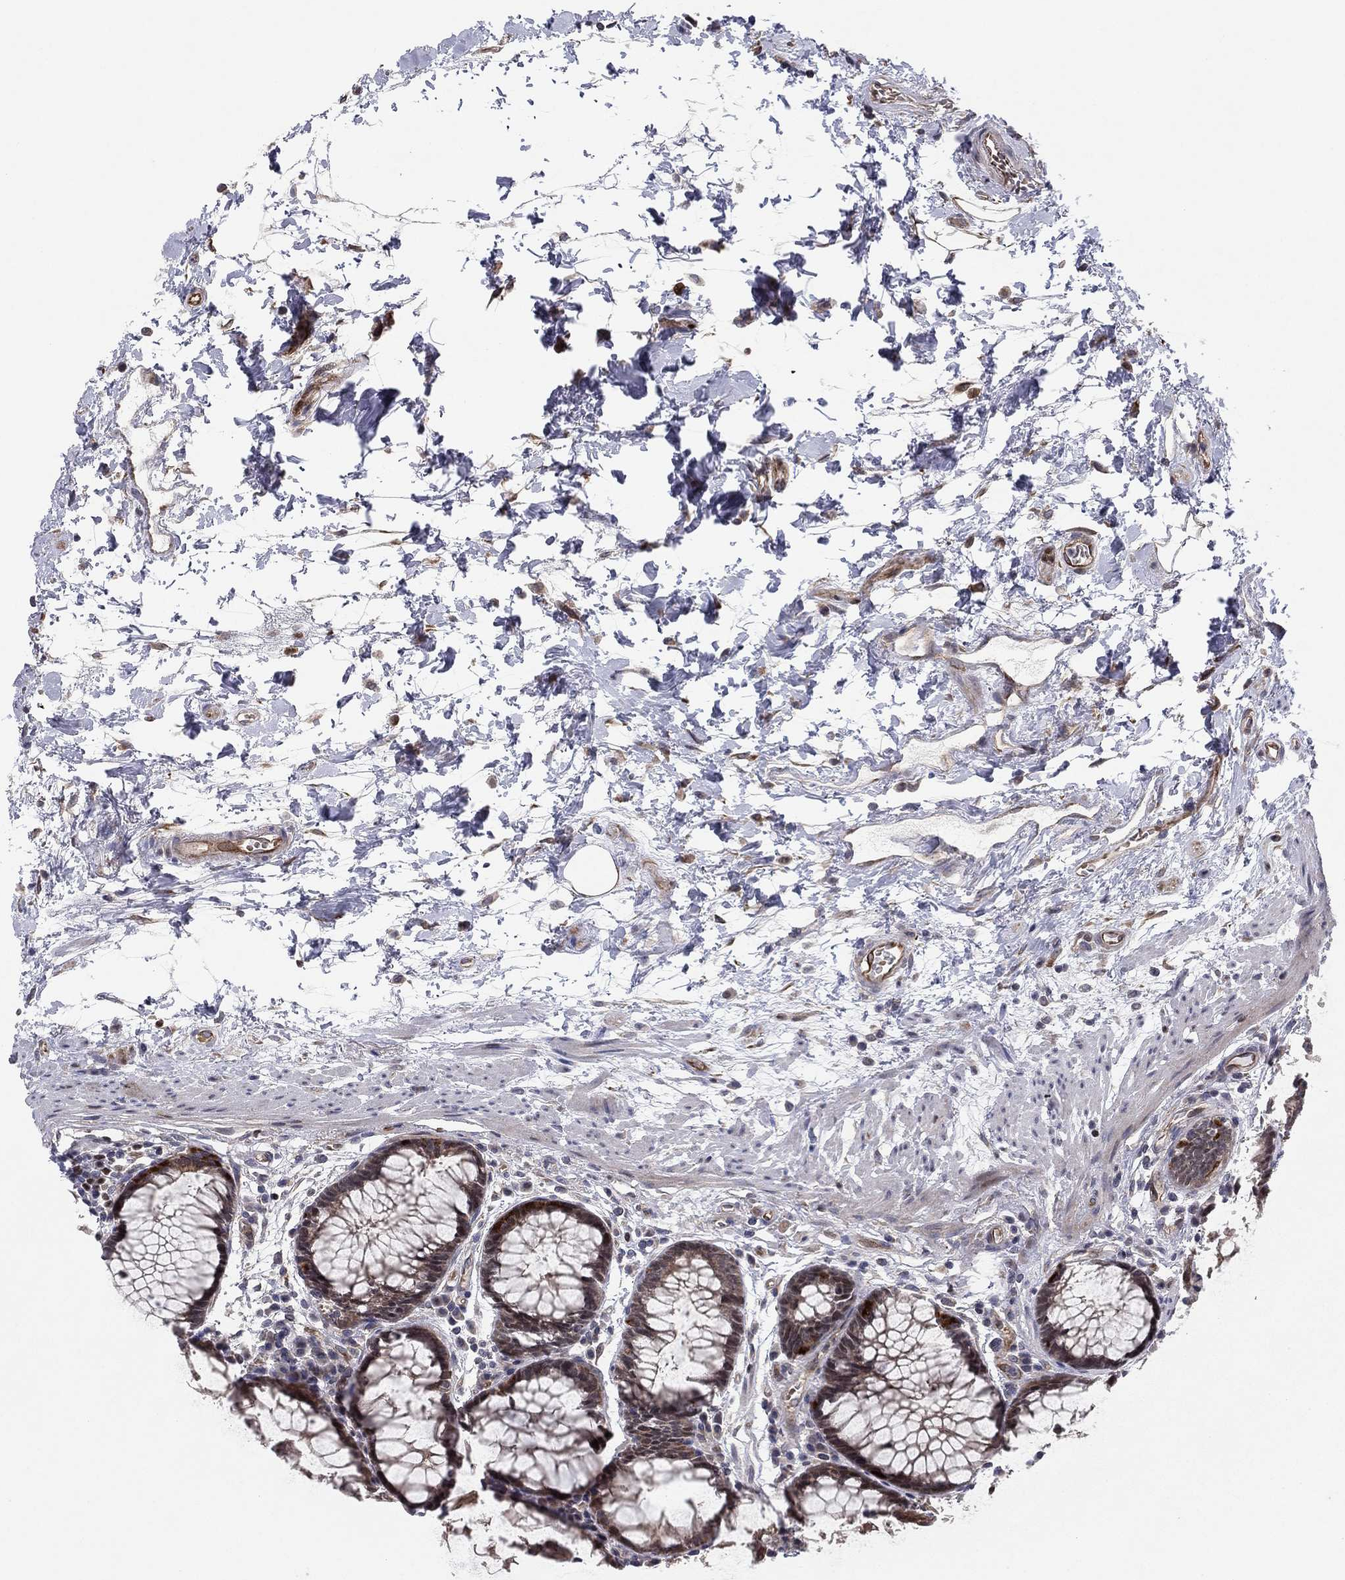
{"staining": {"intensity": "moderate", "quantity": "25%-75%", "location": "cytoplasmic/membranous"}, "tissue": "rectum", "cell_type": "Glandular cells", "image_type": "normal", "snomed": [{"axis": "morphology", "description": "Normal tissue, NOS"}, {"axis": "topography", "description": "Rectum"}], "caption": "Normal rectum demonstrates moderate cytoplasmic/membranous positivity in approximately 25%-75% of glandular cells, visualized by immunohistochemistry.", "gene": "BCL11A", "patient": {"sex": "female", "age": 68}}